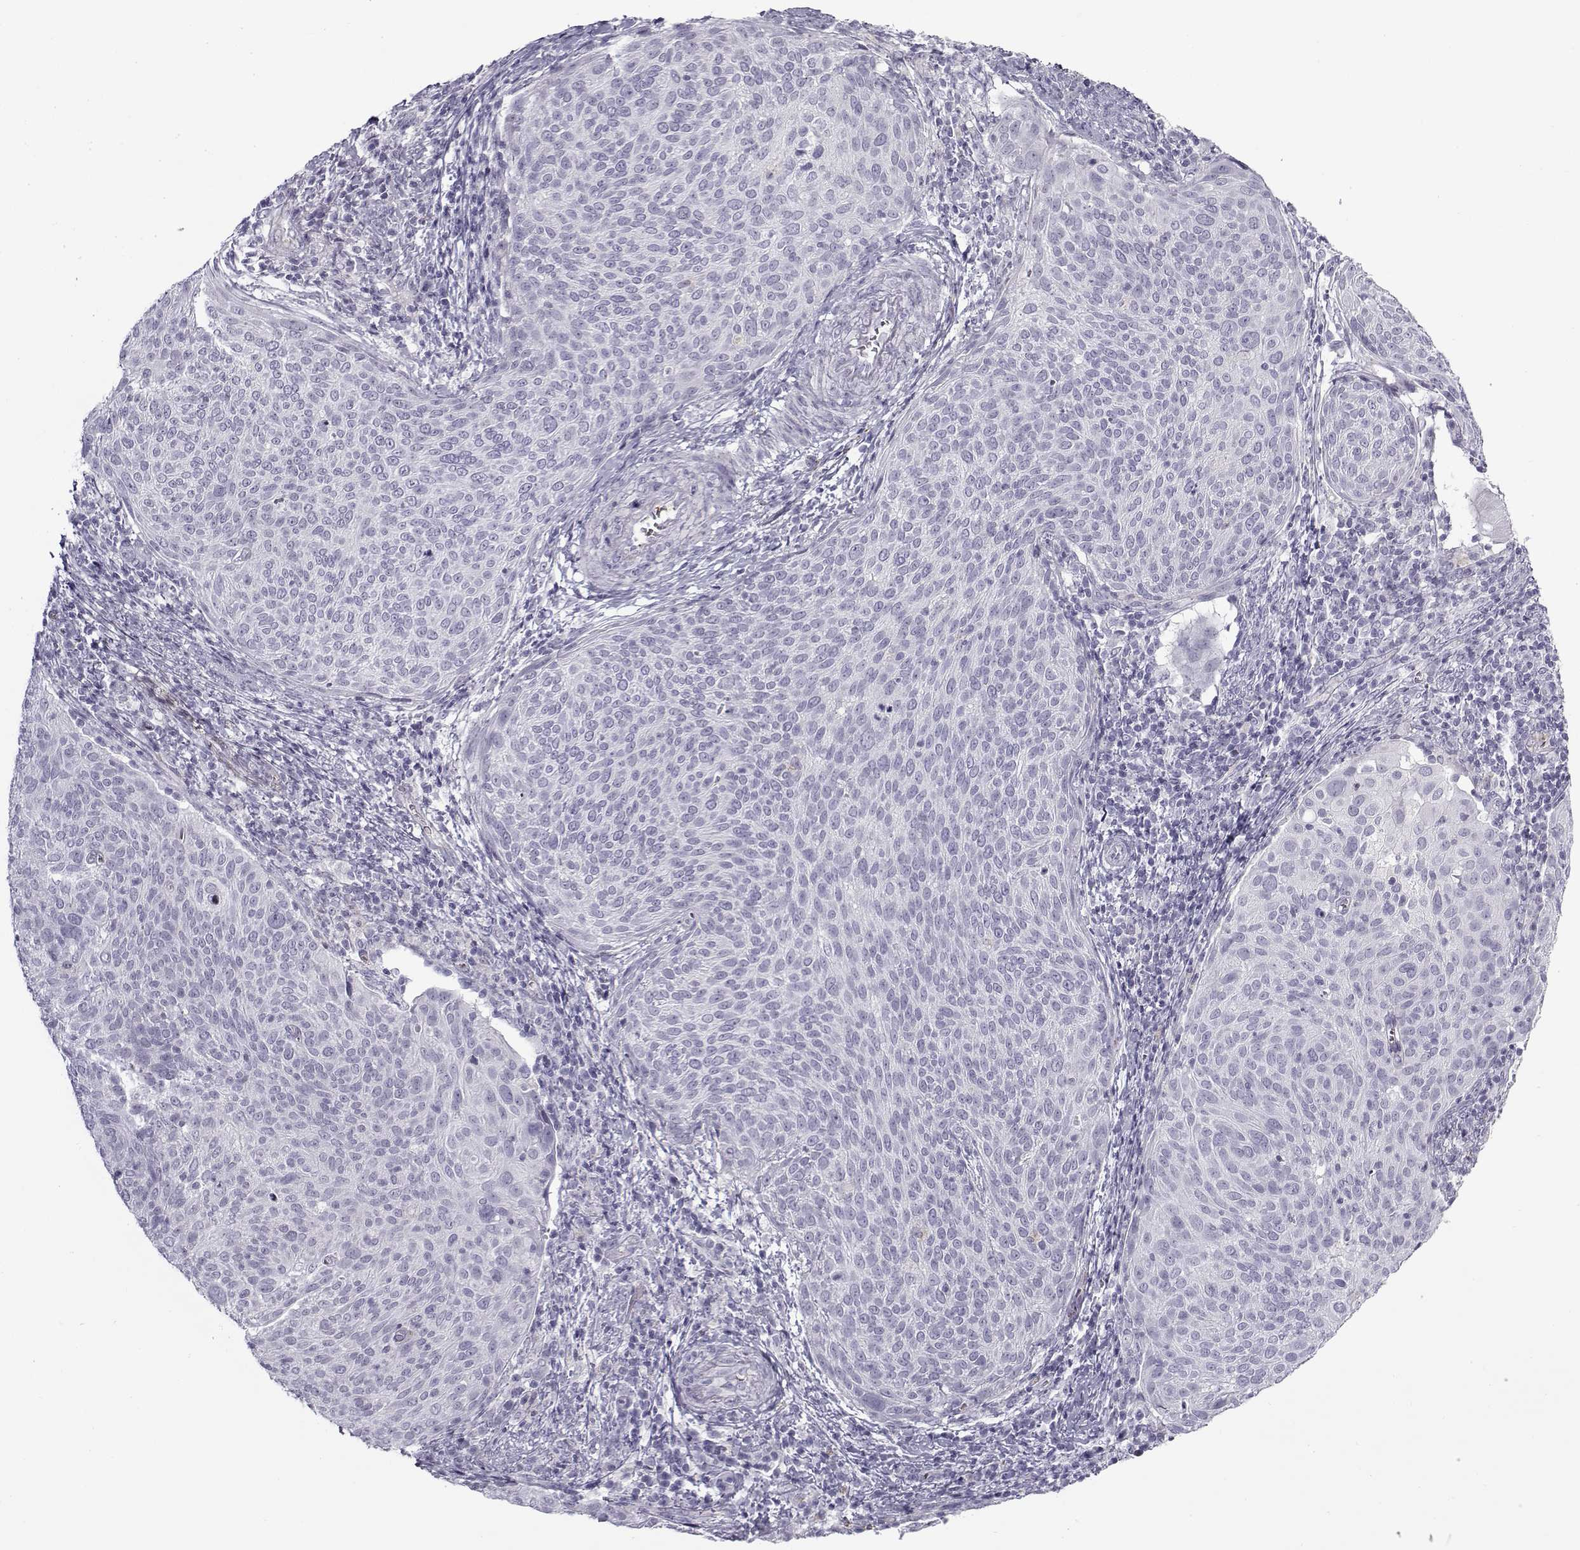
{"staining": {"intensity": "negative", "quantity": "none", "location": "none"}, "tissue": "cervical cancer", "cell_type": "Tumor cells", "image_type": "cancer", "snomed": [{"axis": "morphology", "description": "Squamous cell carcinoma, NOS"}, {"axis": "topography", "description": "Cervix"}], "caption": "A micrograph of cervical cancer stained for a protein shows no brown staining in tumor cells.", "gene": "SNCA", "patient": {"sex": "female", "age": 39}}